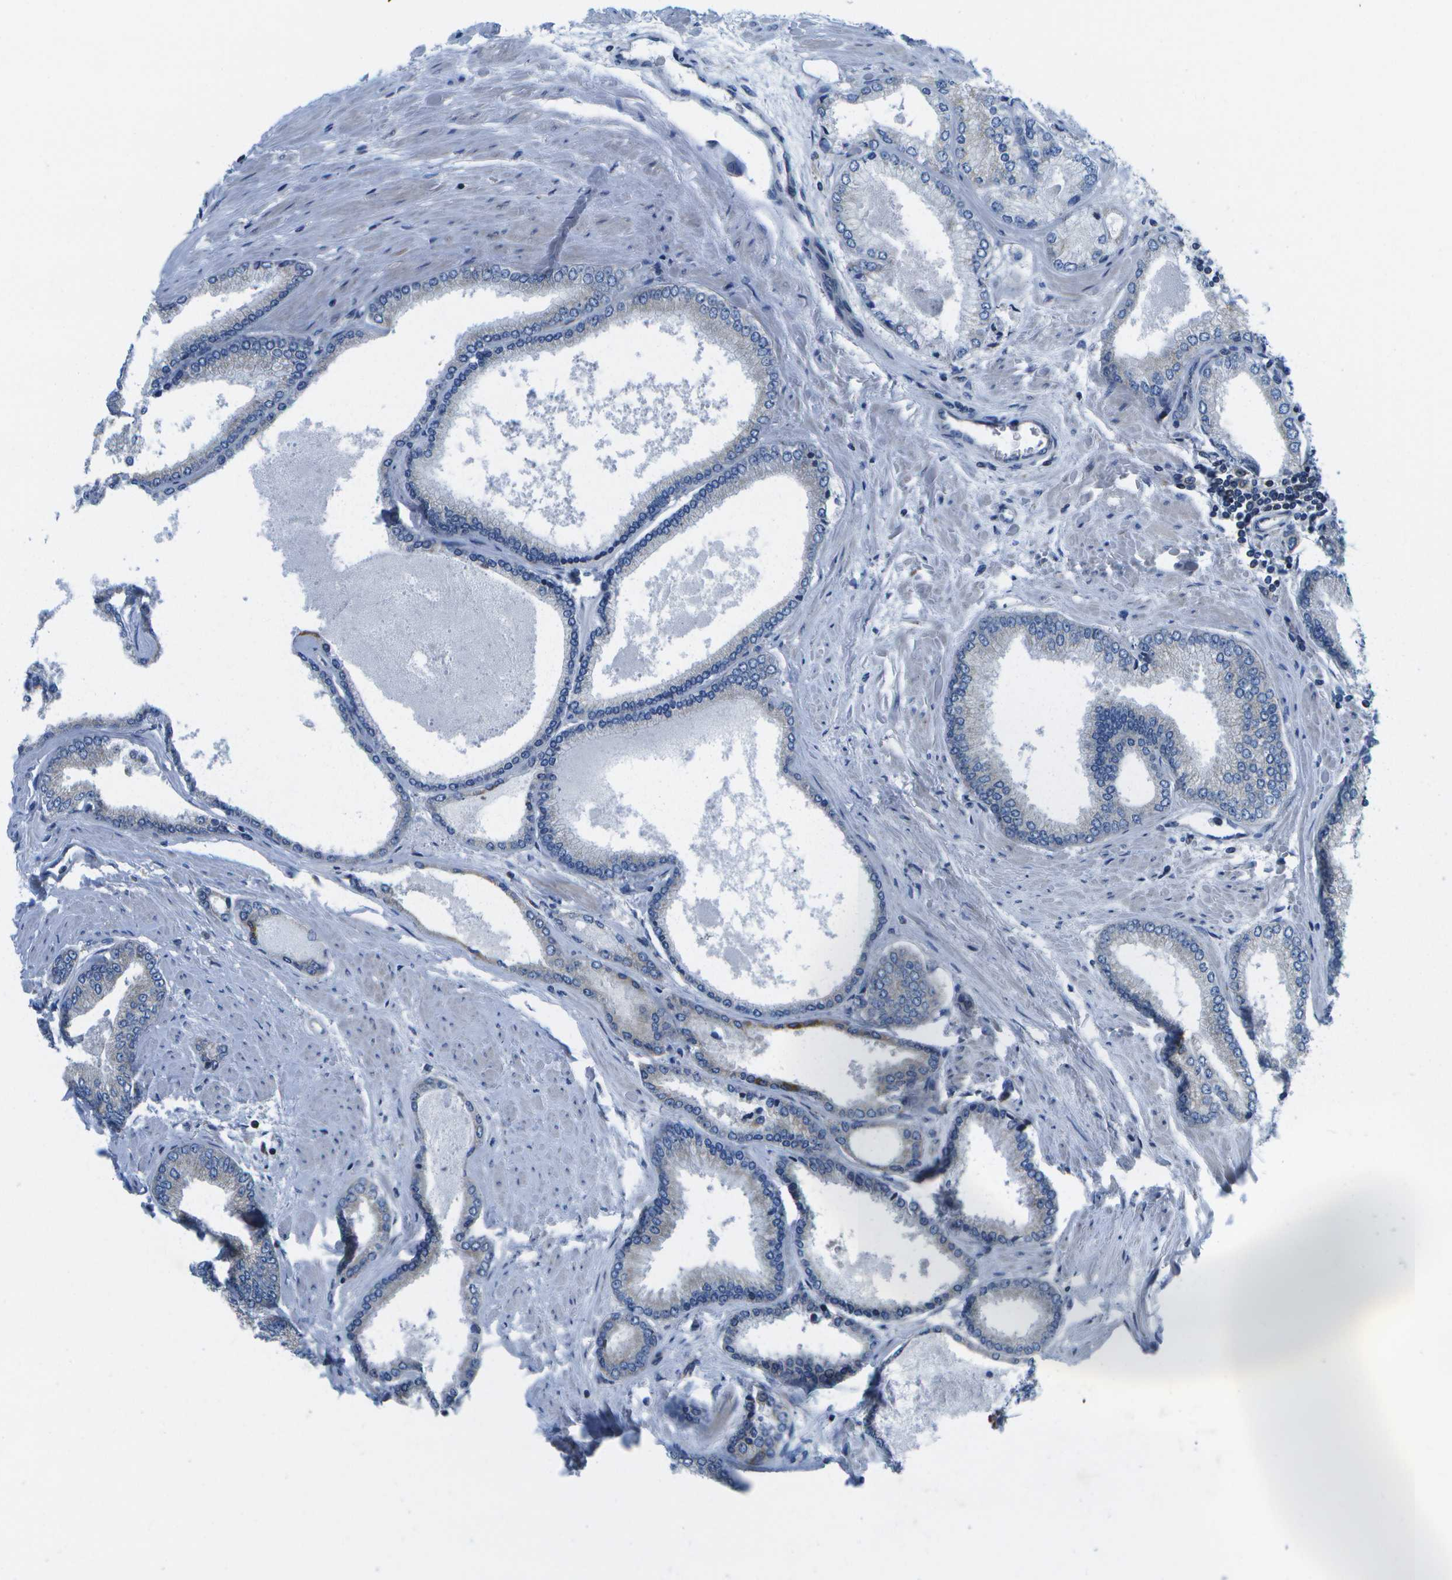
{"staining": {"intensity": "negative", "quantity": "none", "location": "none"}, "tissue": "prostate cancer", "cell_type": "Tumor cells", "image_type": "cancer", "snomed": [{"axis": "morphology", "description": "Adenocarcinoma, High grade"}, {"axis": "topography", "description": "Prostate"}], "caption": "Histopathology image shows no protein expression in tumor cells of prostate cancer (adenocarcinoma (high-grade)) tissue.", "gene": "GDF5", "patient": {"sex": "male", "age": 61}}